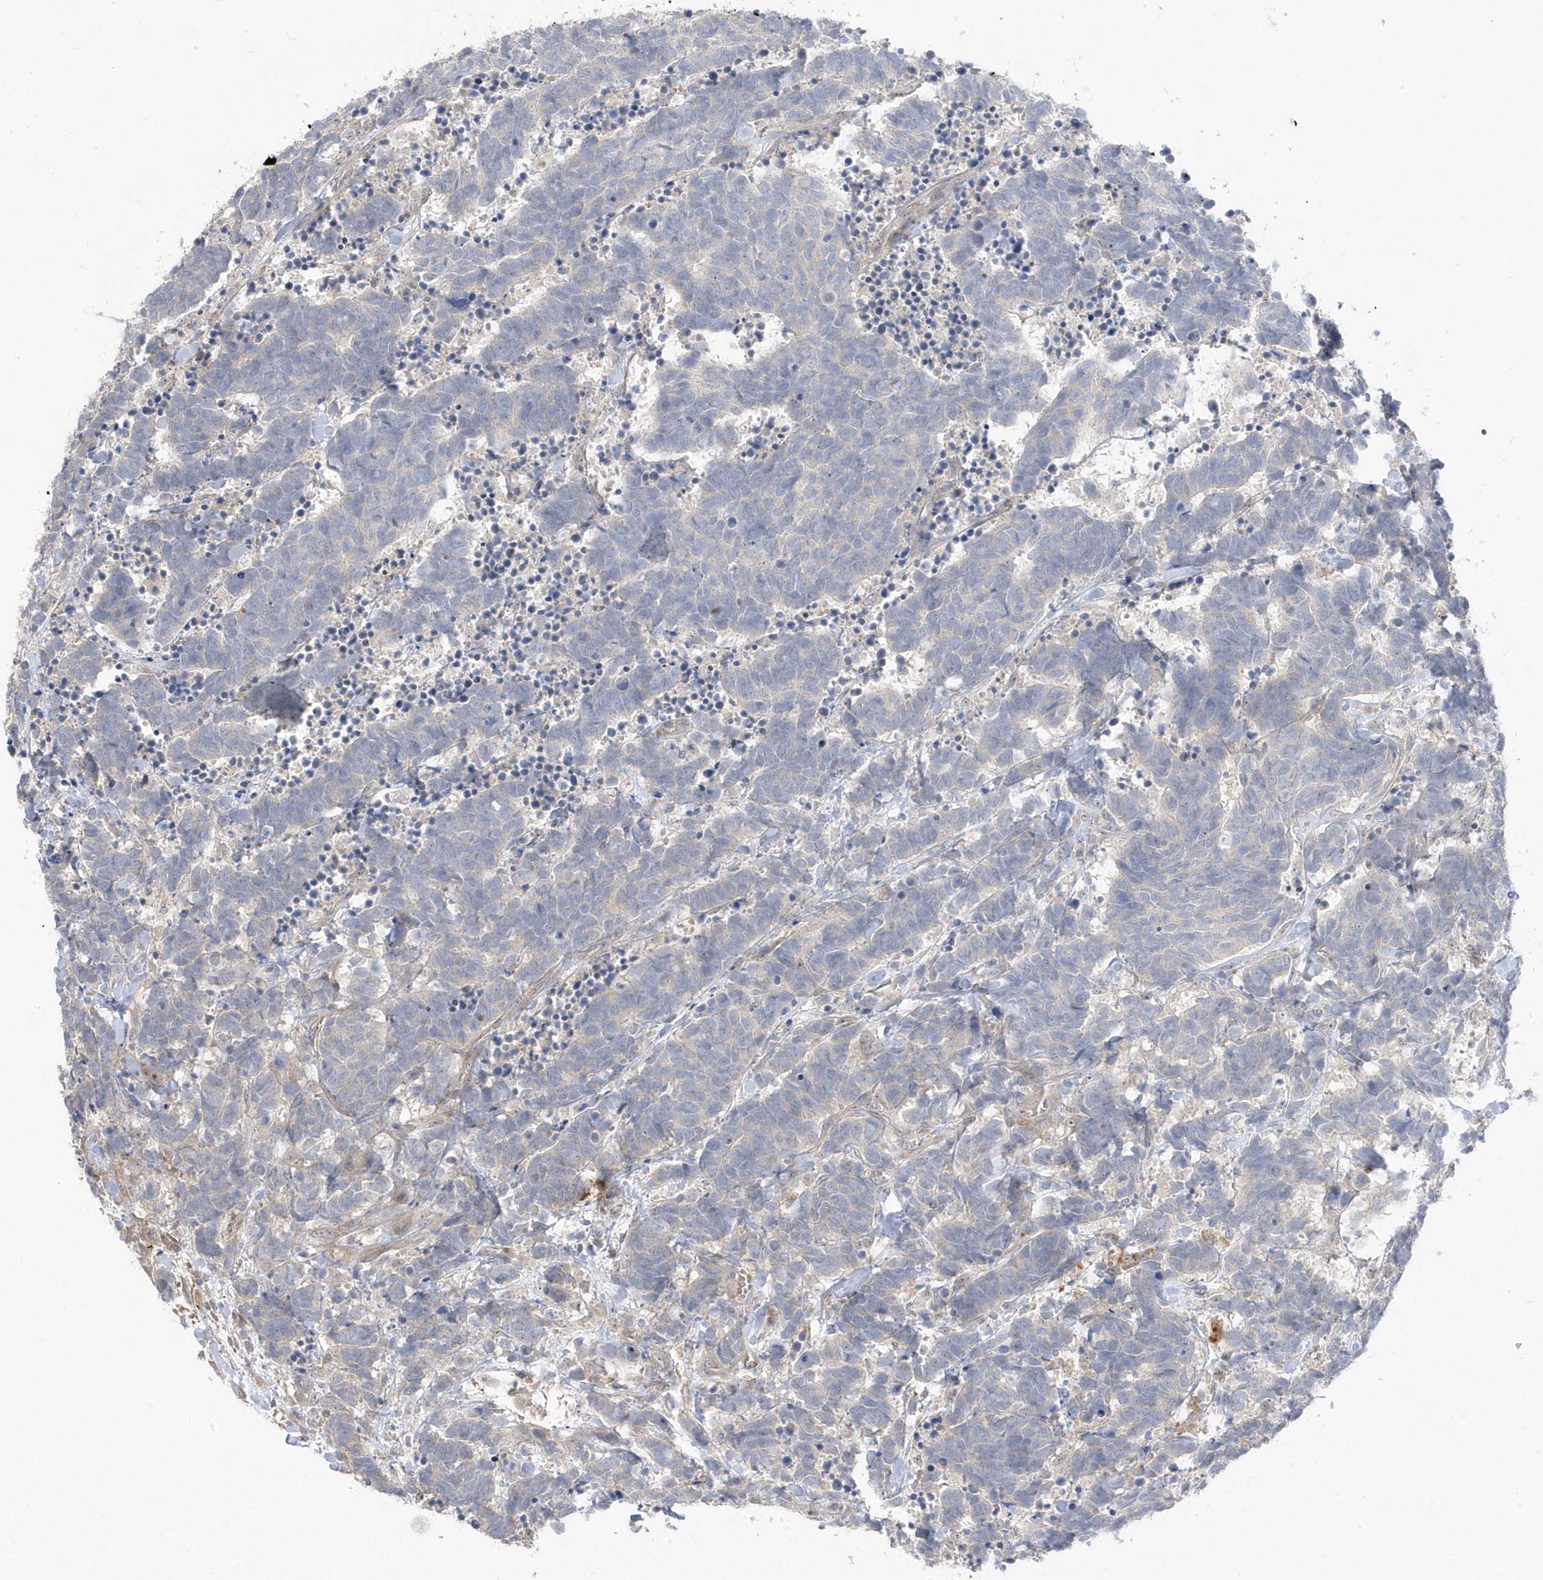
{"staining": {"intensity": "negative", "quantity": "none", "location": "none"}, "tissue": "carcinoid", "cell_type": "Tumor cells", "image_type": "cancer", "snomed": [{"axis": "morphology", "description": "Carcinoma, NOS"}, {"axis": "morphology", "description": "Carcinoid, malignant, NOS"}, {"axis": "topography", "description": "Urinary bladder"}], "caption": "Tumor cells are negative for protein expression in human carcinoid (malignant). (DAB immunohistochemistry visualized using brightfield microscopy, high magnification).", "gene": "GTPBP6", "patient": {"sex": "male", "age": 57}}